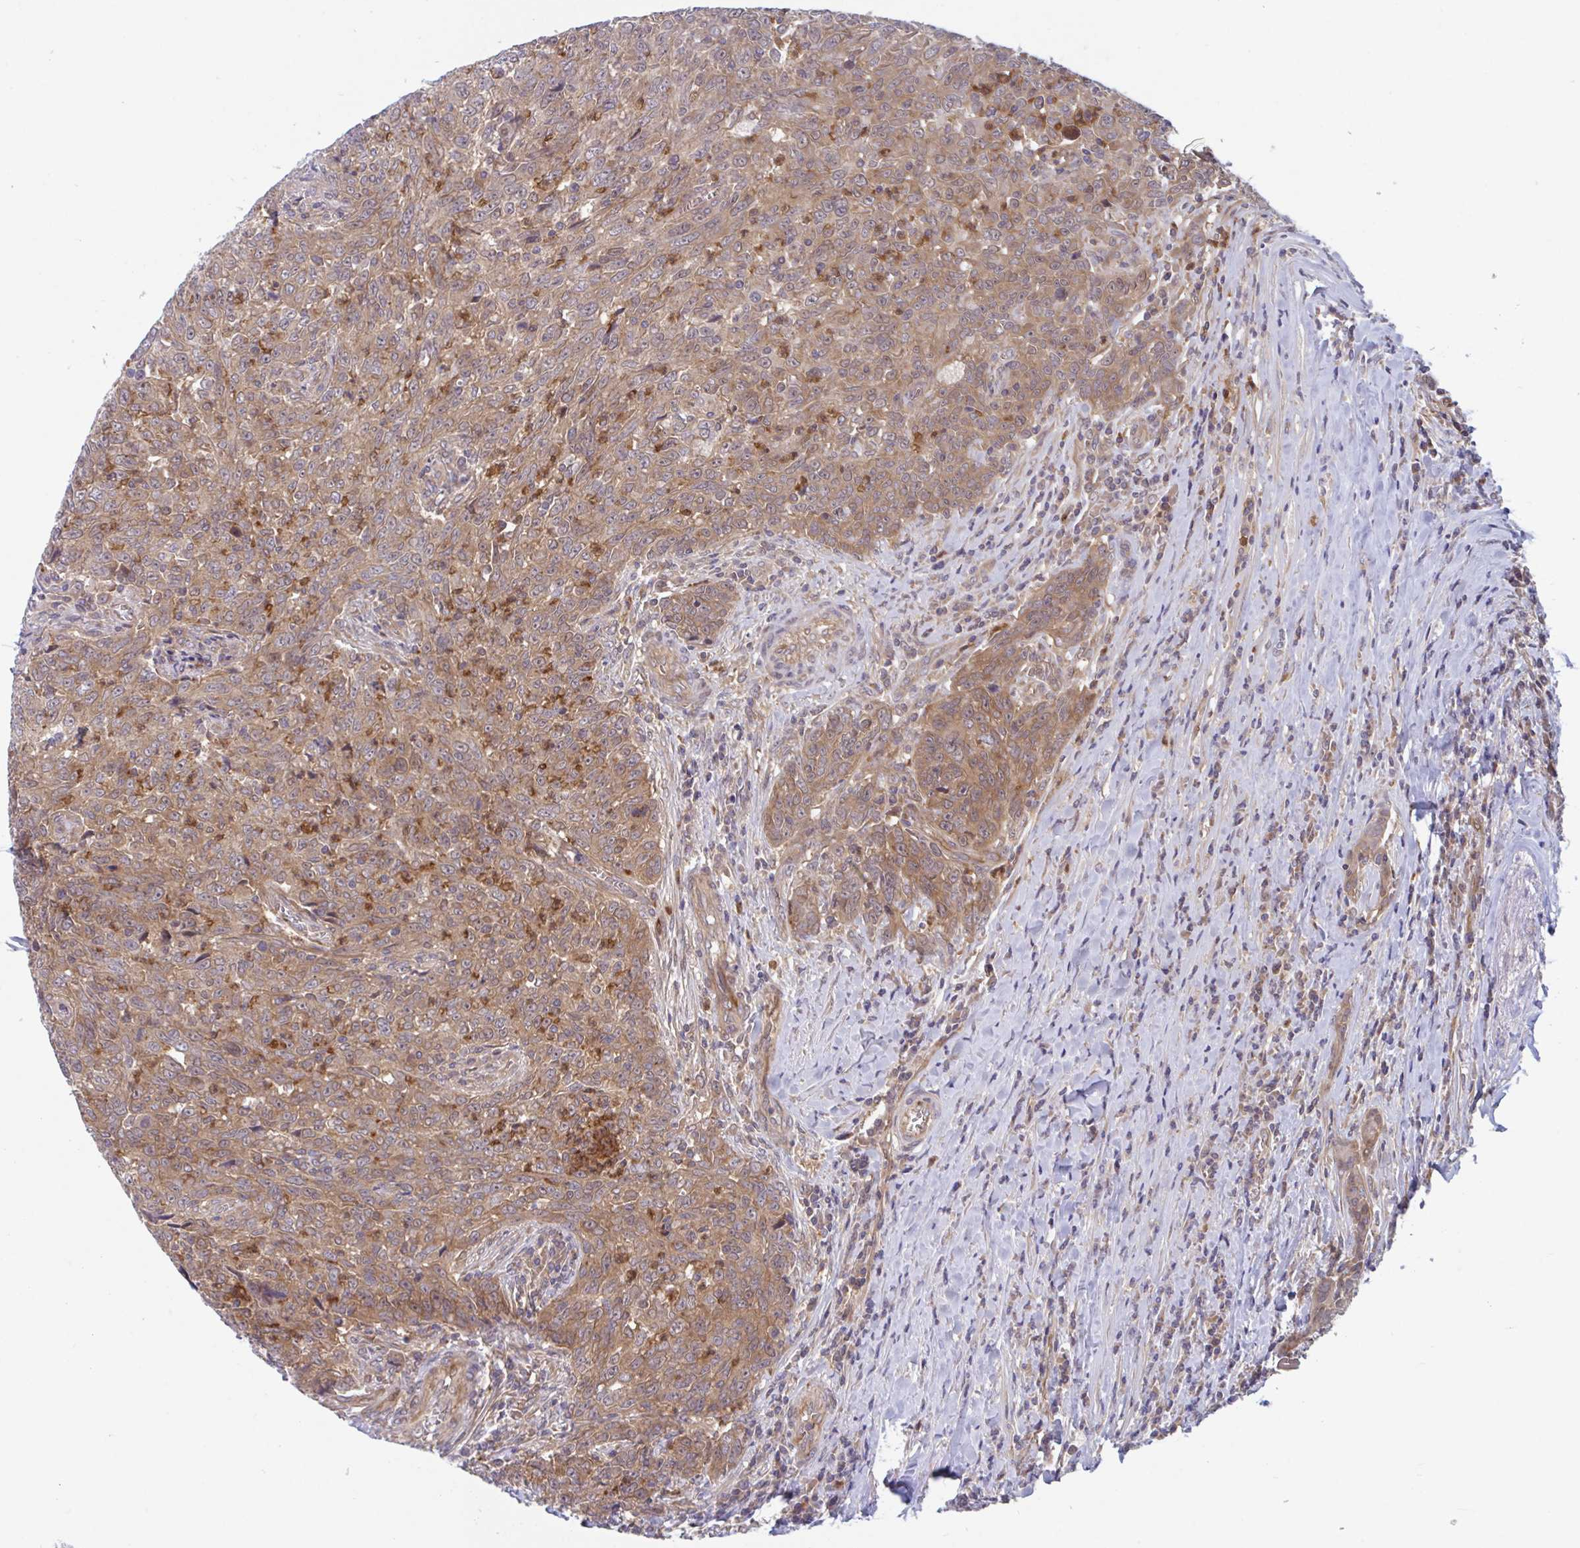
{"staining": {"intensity": "moderate", "quantity": "25%-75%", "location": "cytoplasmic/membranous"}, "tissue": "breast cancer", "cell_type": "Tumor cells", "image_type": "cancer", "snomed": [{"axis": "morphology", "description": "Duct carcinoma"}, {"axis": "topography", "description": "Breast"}], "caption": "IHC histopathology image of infiltrating ductal carcinoma (breast) stained for a protein (brown), which exhibits medium levels of moderate cytoplasmic/membranous expression in approximately 25%-75% of tumor cells.", "gene": "LMNTD2", "patient": {"sex": "female", "age": 50}}